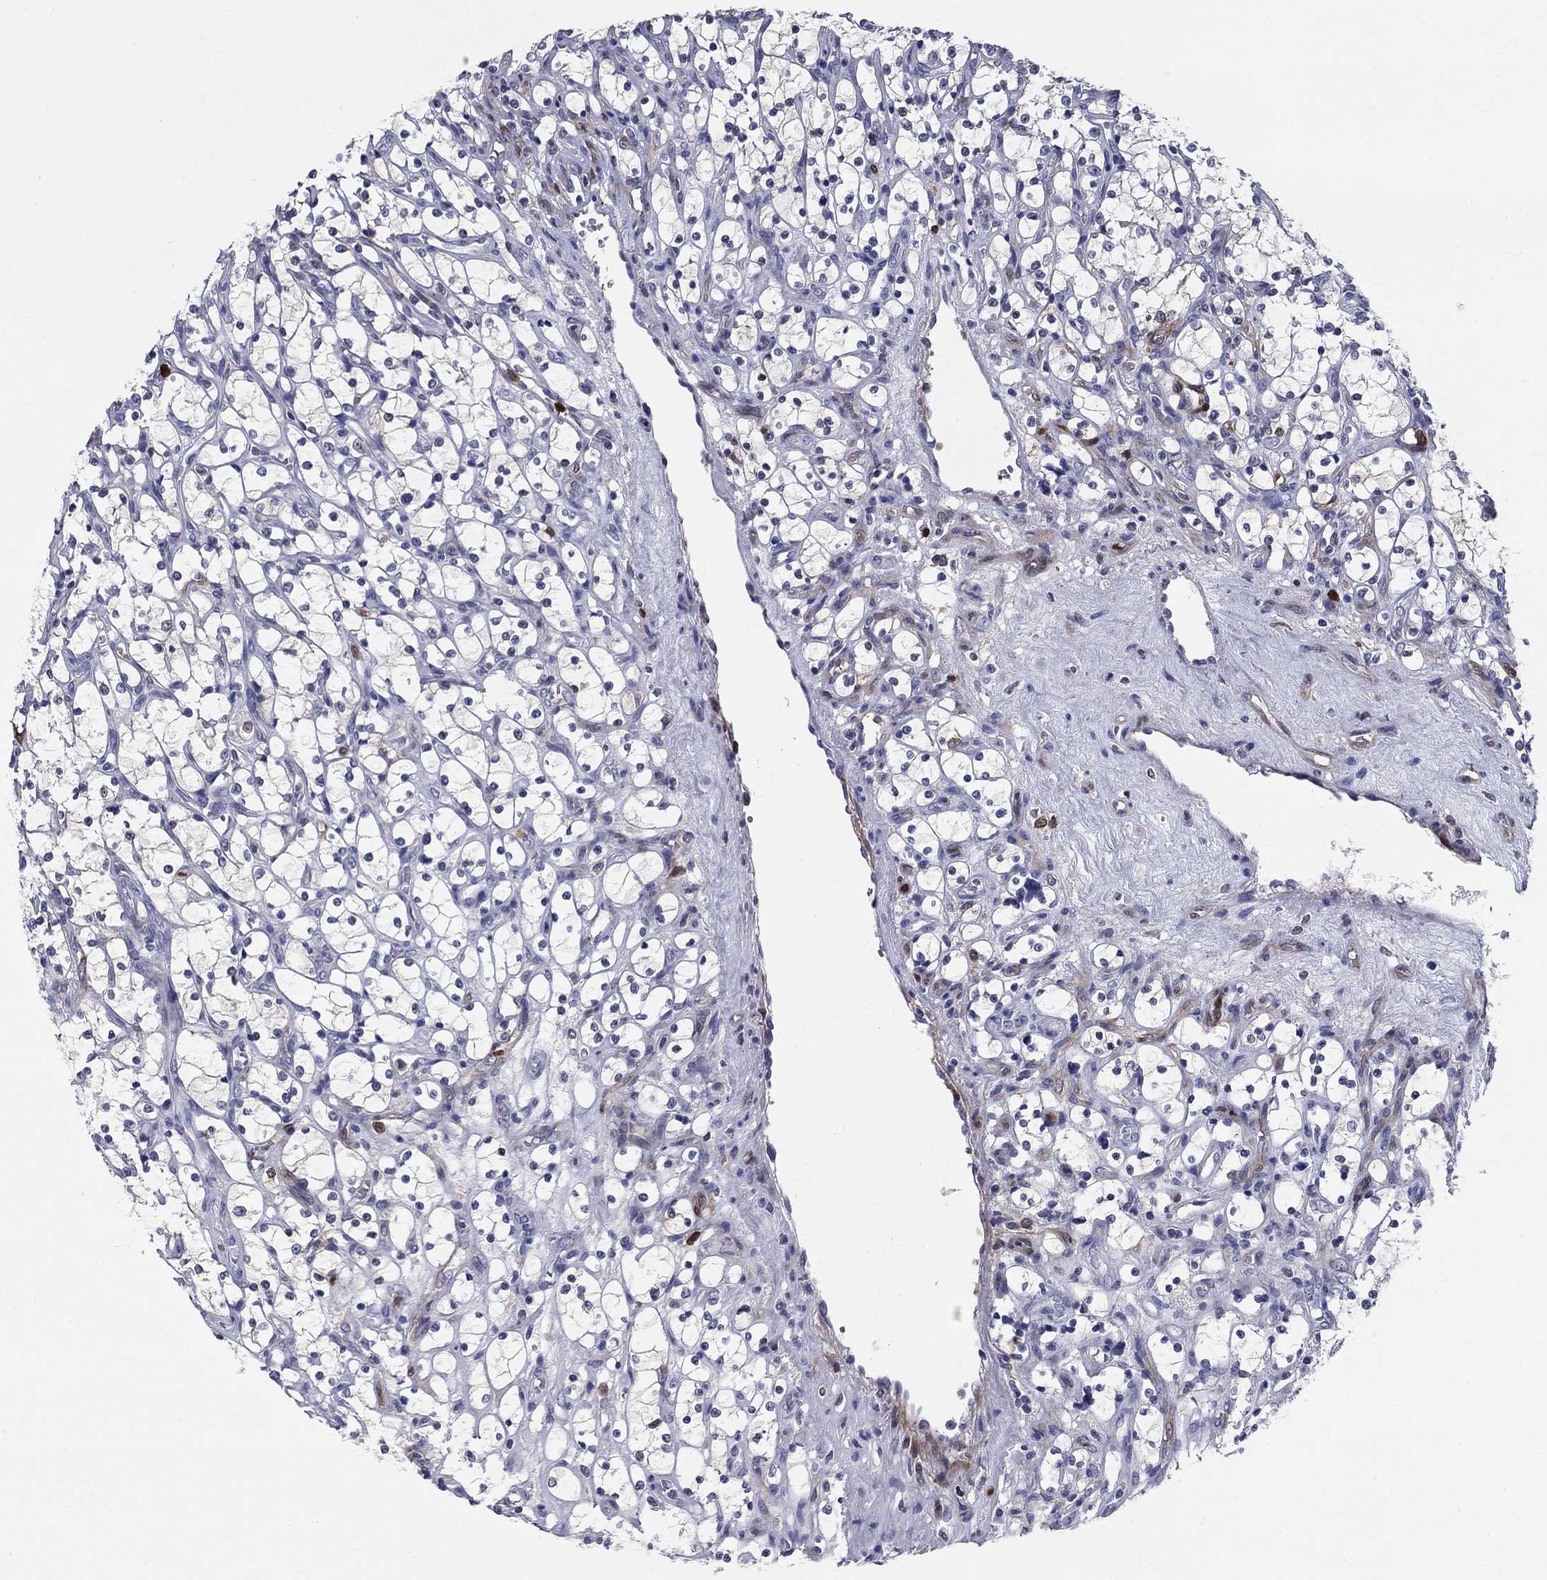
{"staining": {"intensity": "negative", "quantity": "none", "location": "none"}, "tissue": "renal cancer", "cell_type": "Tumor cells", "image_type": "cancer", "snomed": [{"axis": "morphology", "description": "Adenocarcinoma, NOS"}, {"axis": "topography", "description": "Kidney"}], "caption": "DAB immunohistochemical staining of human renal cancer (adenocarcinoma) exhibits no significant staining in tumor cells. The staining was performed using DAB to visualize the protein expression in brown, while the nuclei were stained in blue with hematoxylin (Magnification: 20x).", "gene": "STMN1", "patient": {"sex": "female", "age": 69}}